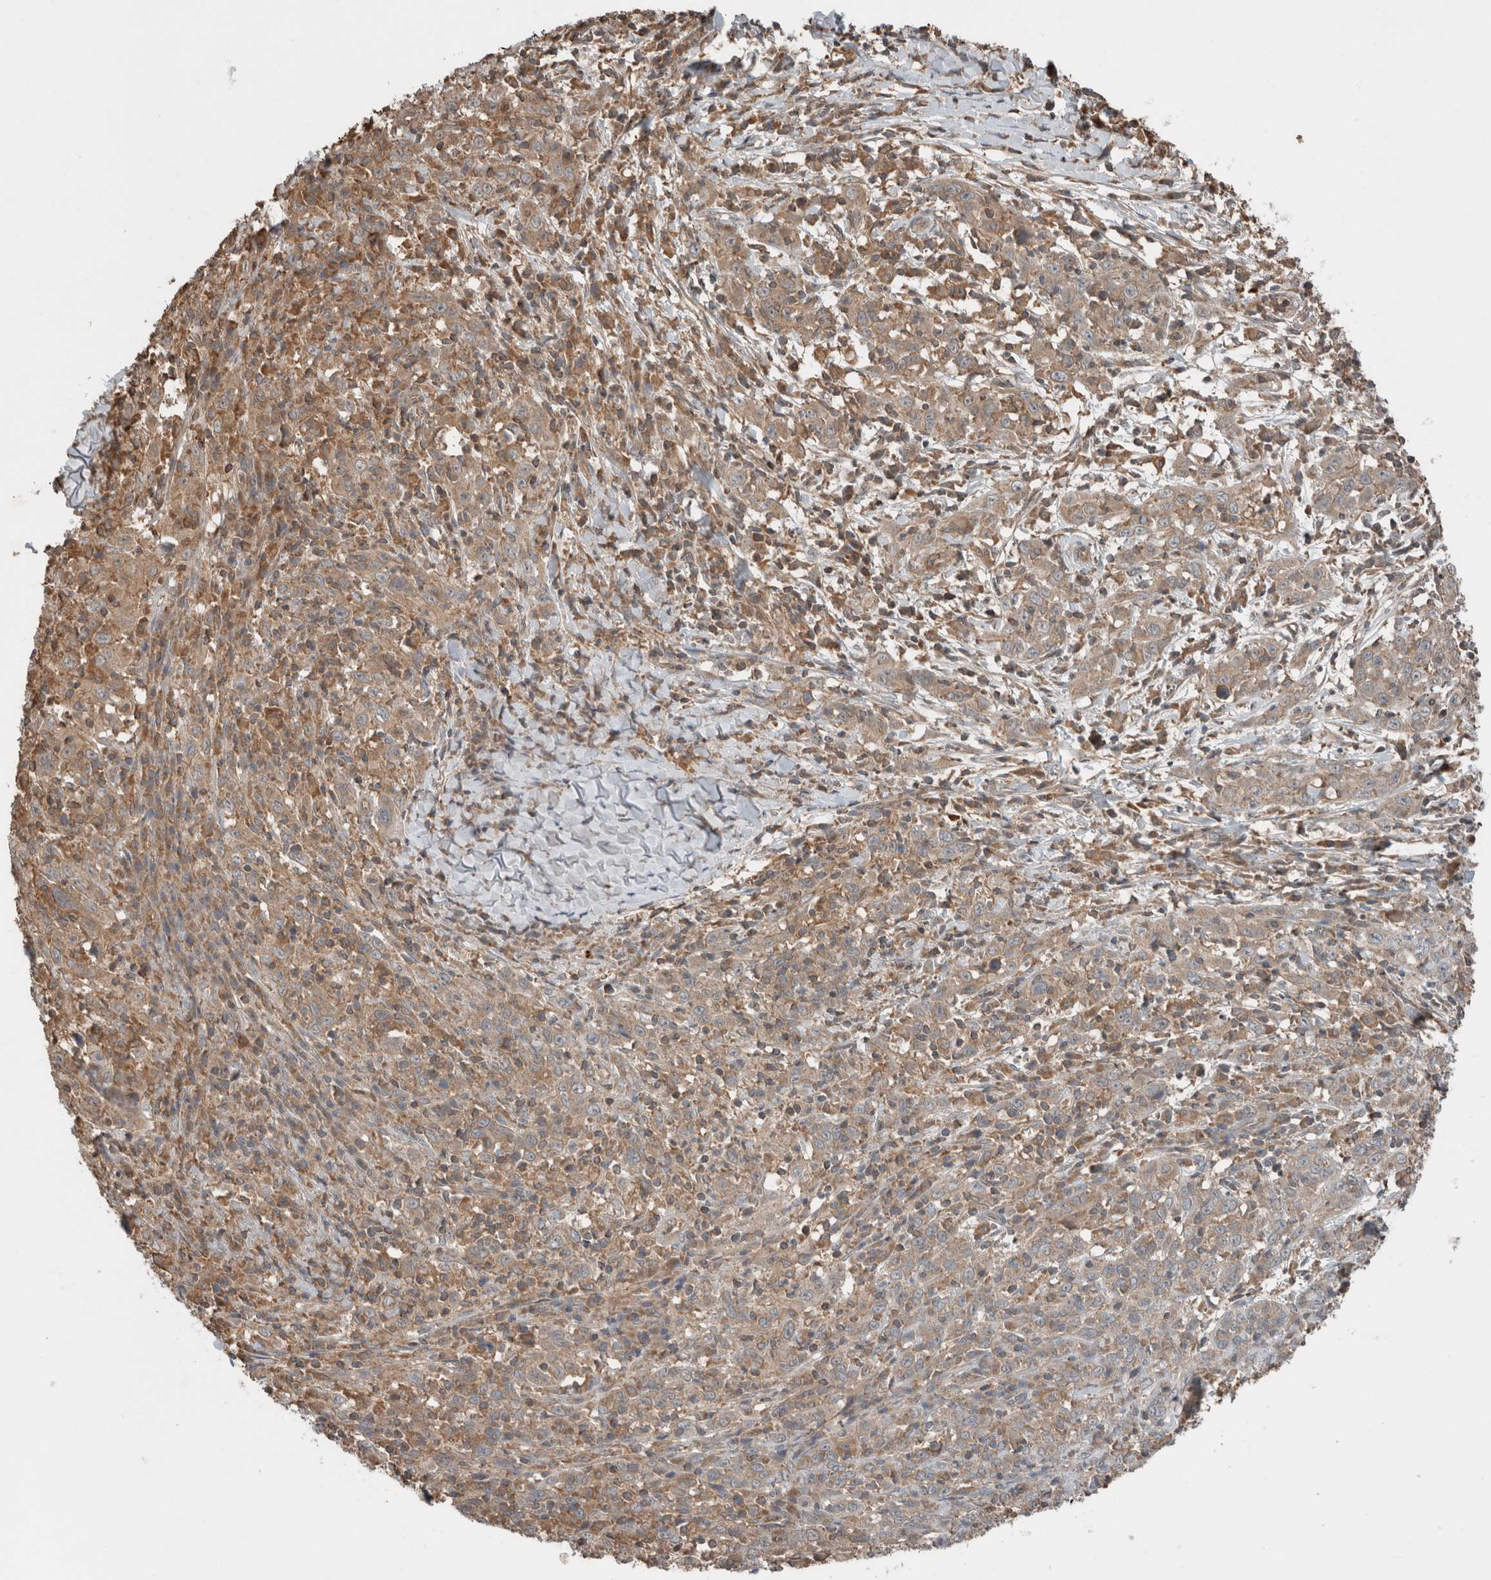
{"staining": {"intensity": "moderate", "quantity": ">75%", "location": "cytoplasmic/membranous"}, "tissue": "cervical cancer", "cell_type": "Tumor cells", "image_type": "cancer", "snomed": [{"axis": "morphology", "description": "Squamous cell carcinoma, NOS"}, {"axis": "topography", "description": "Cervix"}], "caption": "This is an image of IHC staining of cervical cancer (squamous cell carcinoma), which shows moderate positivity in the cytoplasmic/membranous of tumor cells.", "gene": "KLK14", "patient": {"sex": "female", "age": 46}}